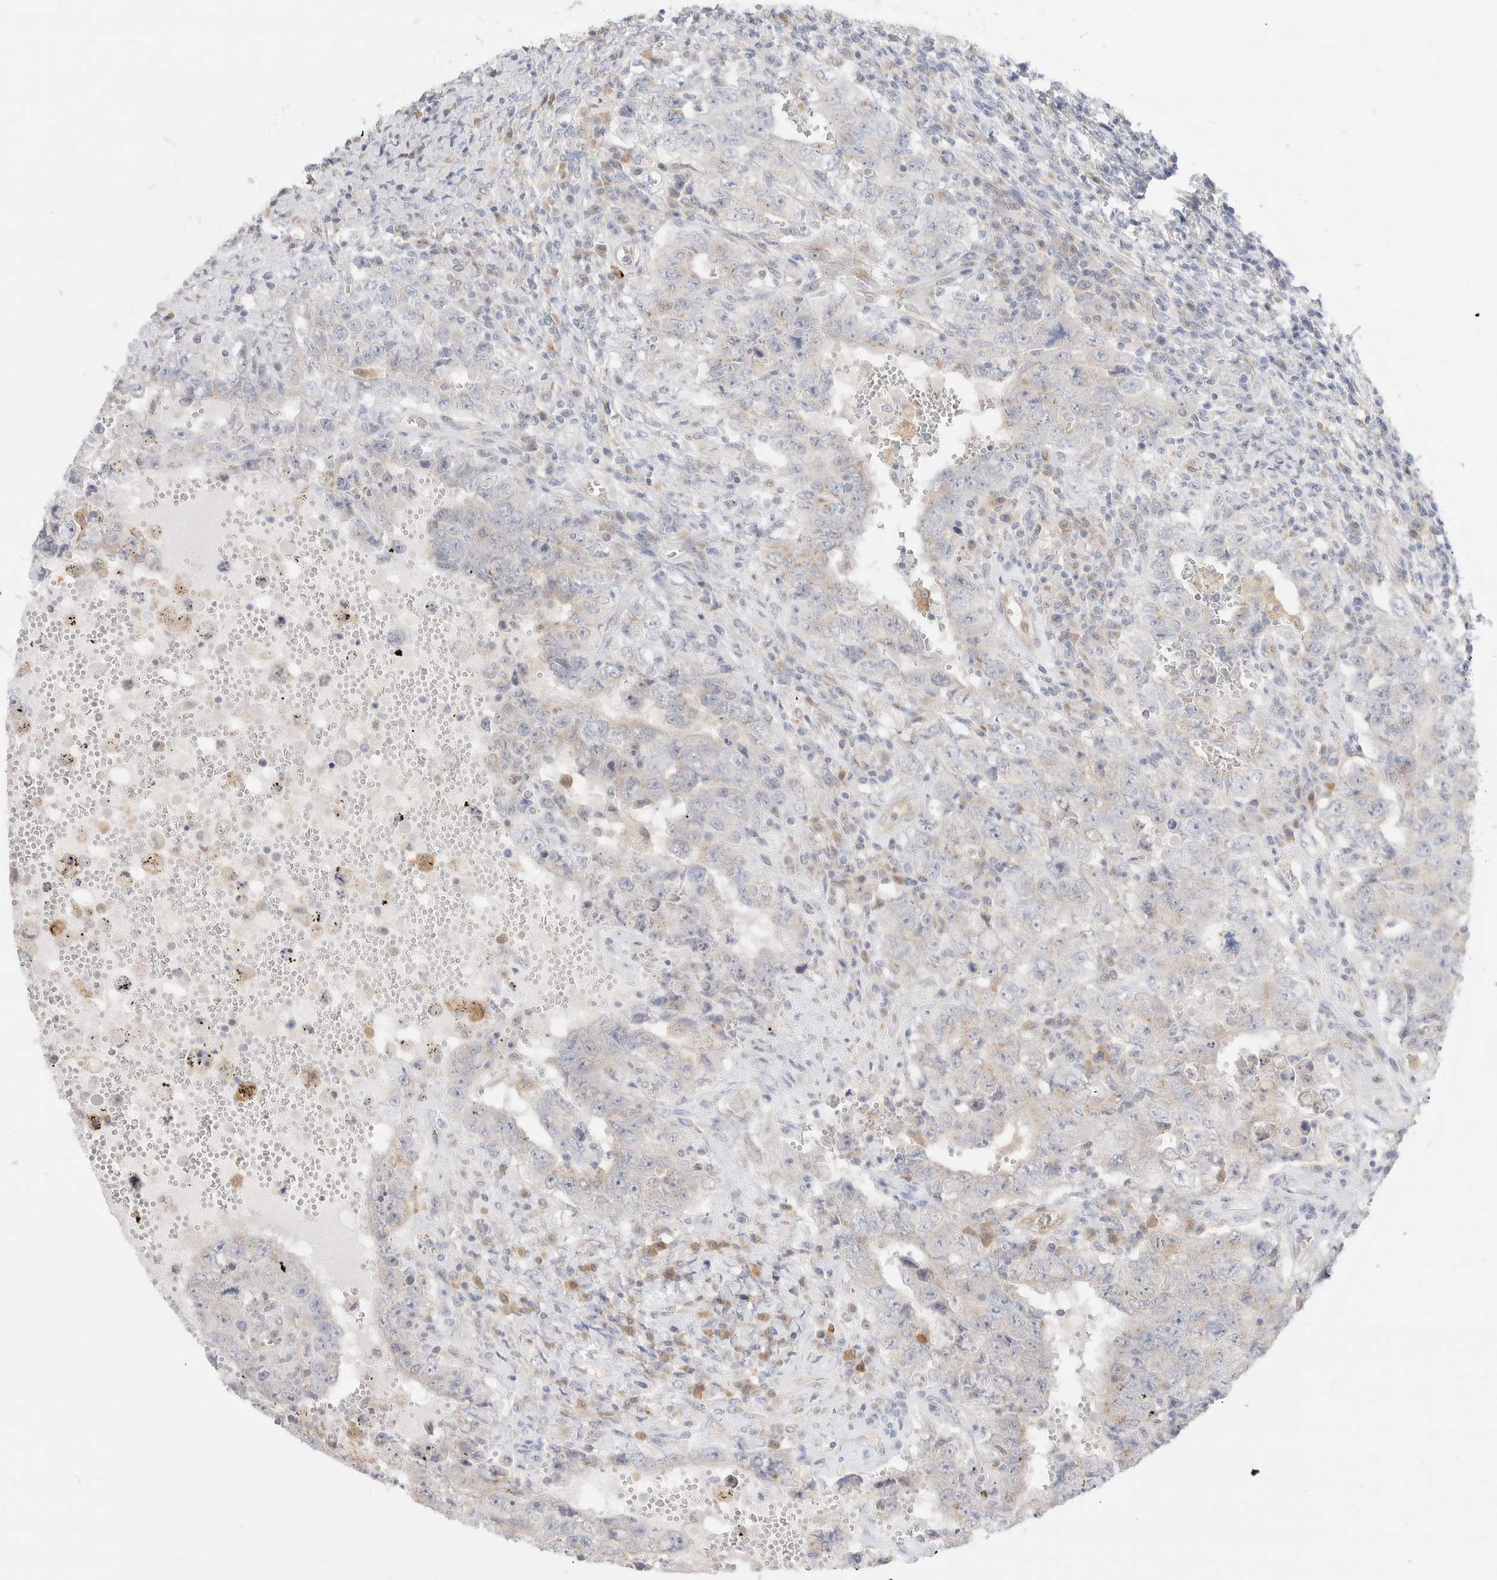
{"staining": {"intensity": "negative", "quantity": "none", "location": "none"}, "tissue": "testis cancer", "cell_type": "Tumor cells", "image_type": "cancer", "snomed": [{"axis": "morphology", "description": "Carcinoma, Embryonal, NOS"}, {"axis": "topography", "description": "Testis"}], "caption": "DAB immunohistochemical staining of human testis cancer shows no significant staining in tumor cells.", "gene": "EFCAB13", "patient": {"sex": "male", "age": 26}}